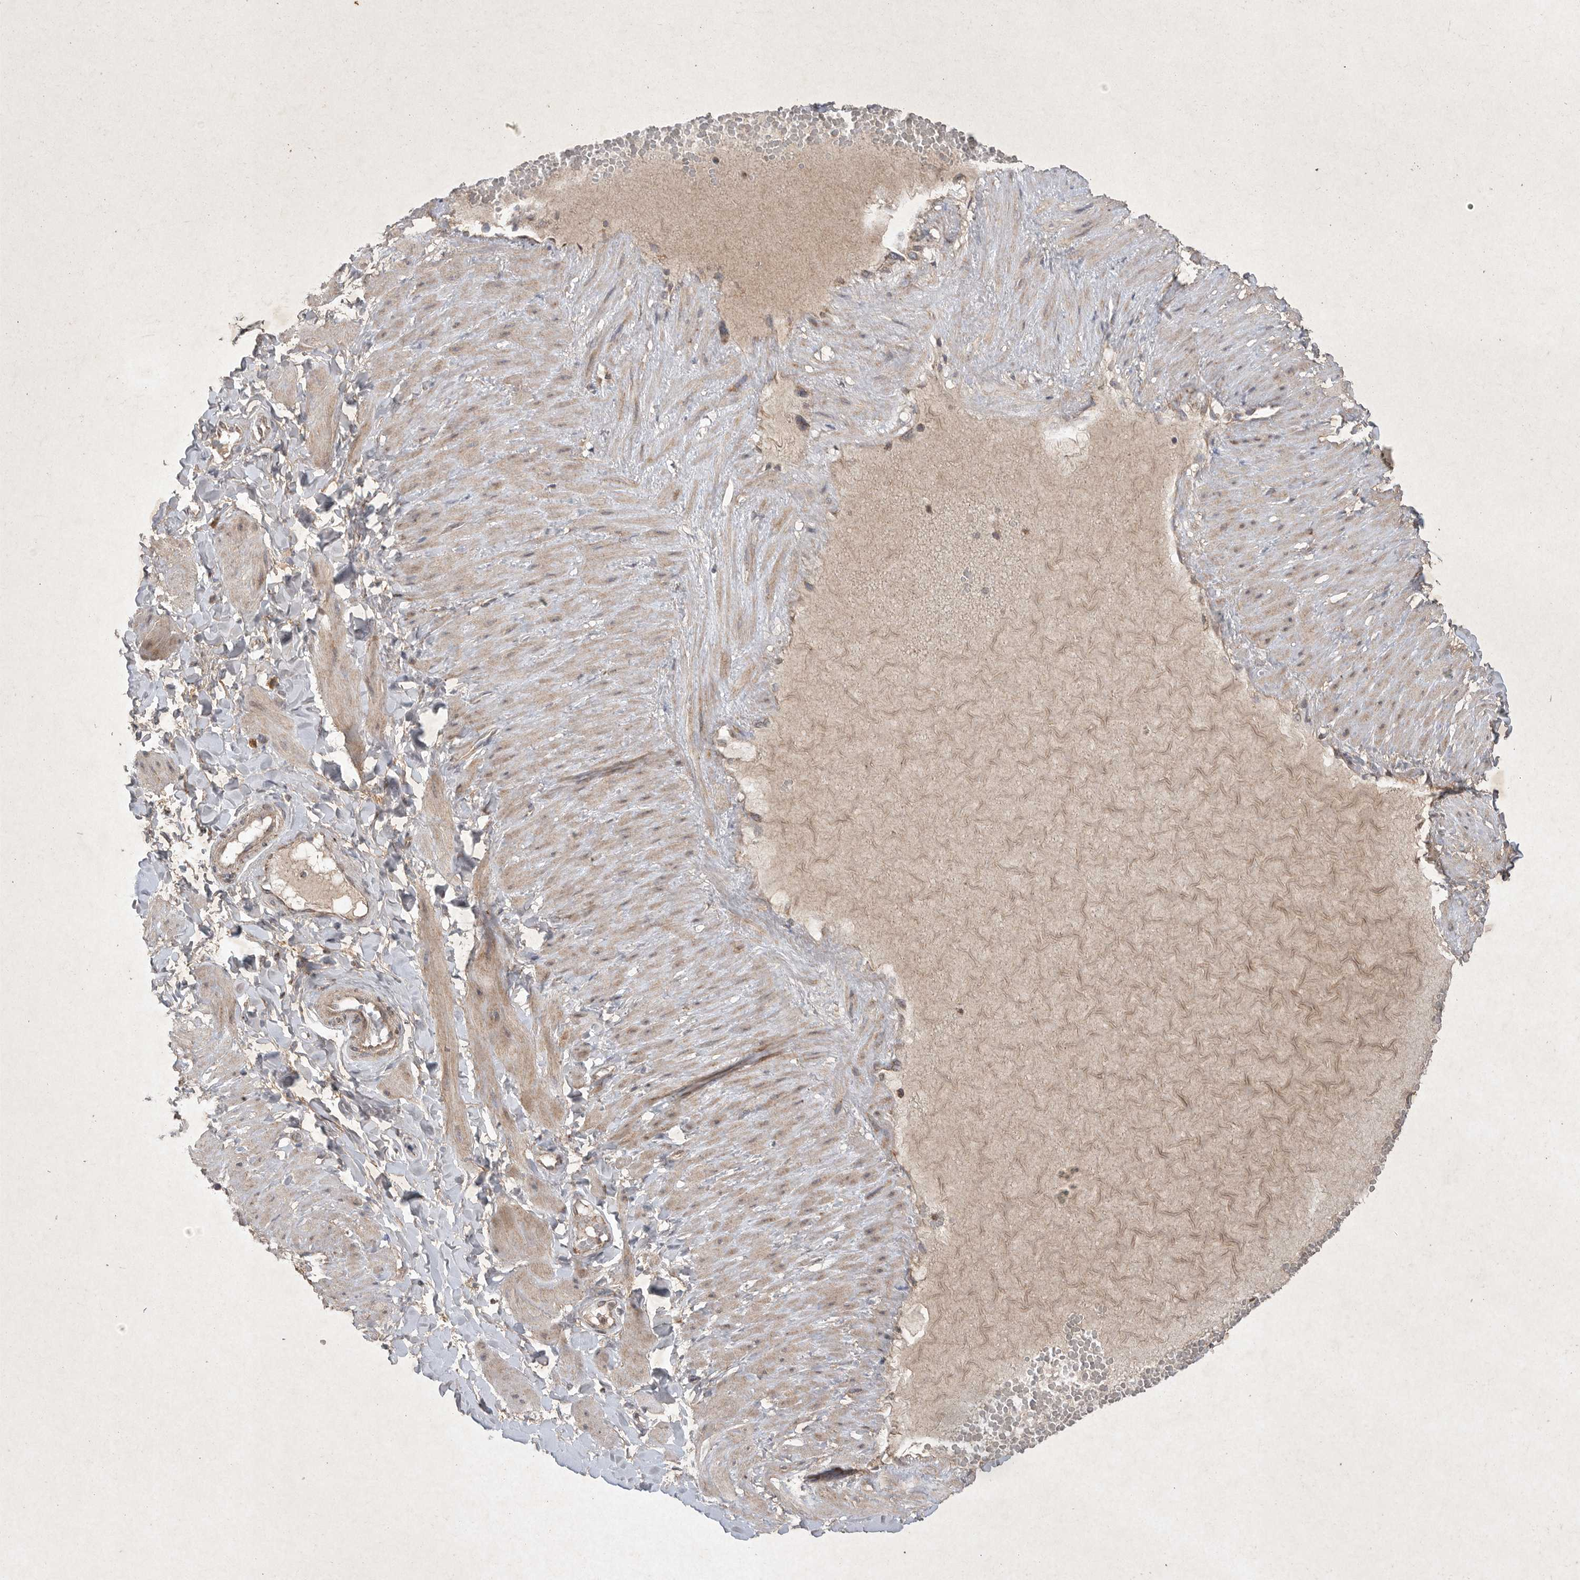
{"staining": {"intensity": "weak", "quantity": ">75%", "location": "cytoplasmic/membranous"}, "tissue": "adipose tissue", "cell_type": "Adipocytes", "image_type": "normal", "snomed": [{"axis": "morphology", "description": "Normal tissue, NOS"}, {"axis": "topography", "description": "Adipose tissue"}, {"axis": "topography", "description": "Vascular tissue"}, {"axis": "topography", "description": "Peripheral nerve tissue"}], "caption": "Adipose tissue stained for a protein reveals weak cytoplasmic/membranous positivity in adipocytes. The protein of interest is shown in brown color, while the nuclei are stained blue.", "gene": "DDR1", "patient": {"sex": "male", "age": 25}}